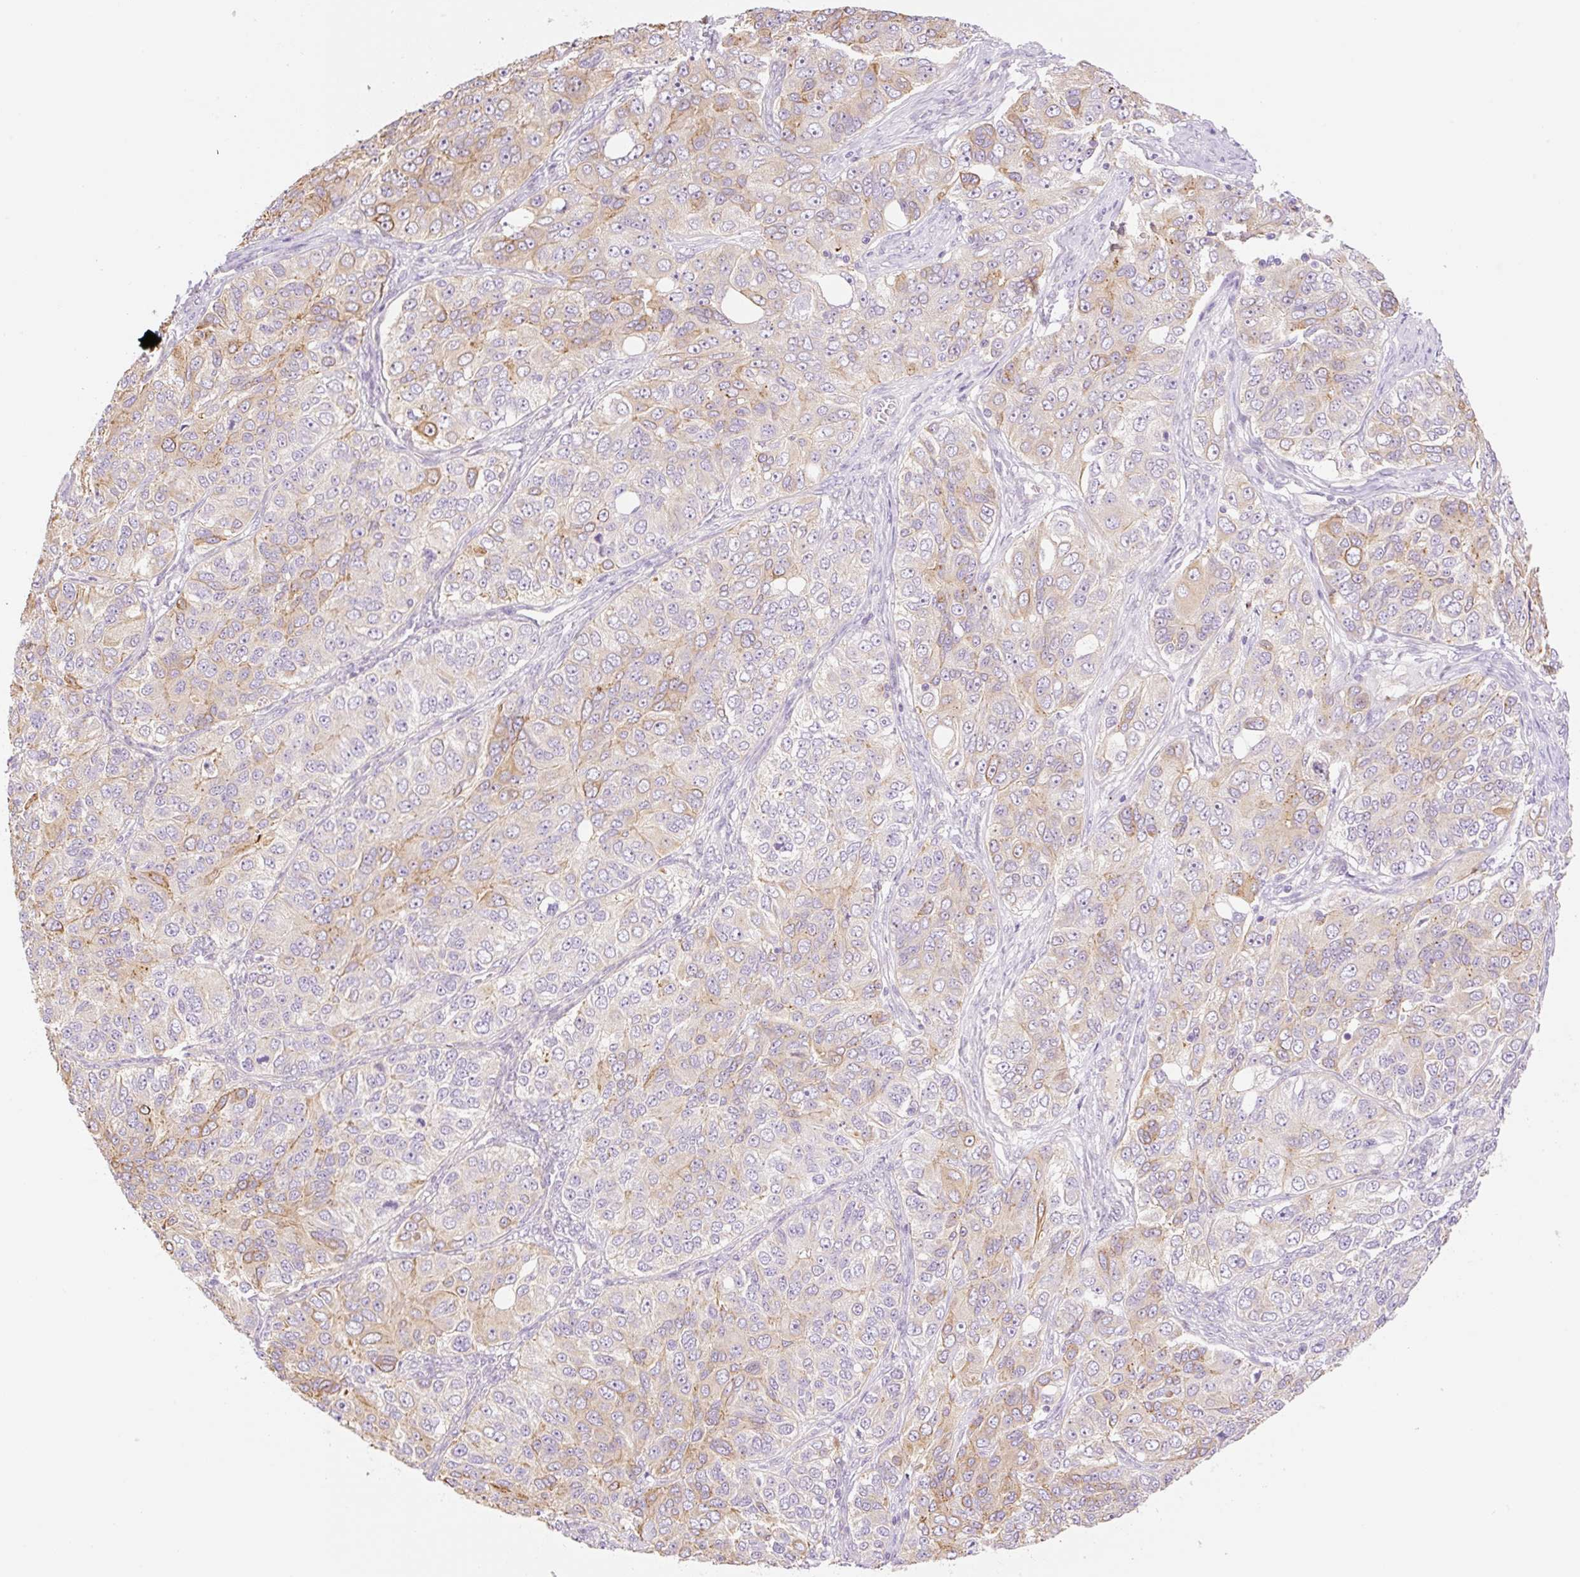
{"staining": {"intensity": "moderate", "quantity": "<25%", "location": "cytoplasmic/membranous"}, "tissue": "ovarian cancer", "cell_type": "Tumor cells", "image_type": "cancer", "snomed": [{"axis": "morphology", "description": "Carcinoma, endometroid"}, {"axis": "topography", "description": "Ovary"}], "caption": "Immunohistochemical staining of human ovarian endometroid carcinoma reveals low levels of moderate cytoplasmic/membranous protein expression in about <25% of tumor cells. (Stains: DAB in brown, nuclei in blue, Microscopy: brightfield microscopy at high magnification).", "gene": "NLRP5", "patient": {"sex": "female", "age": 51}}